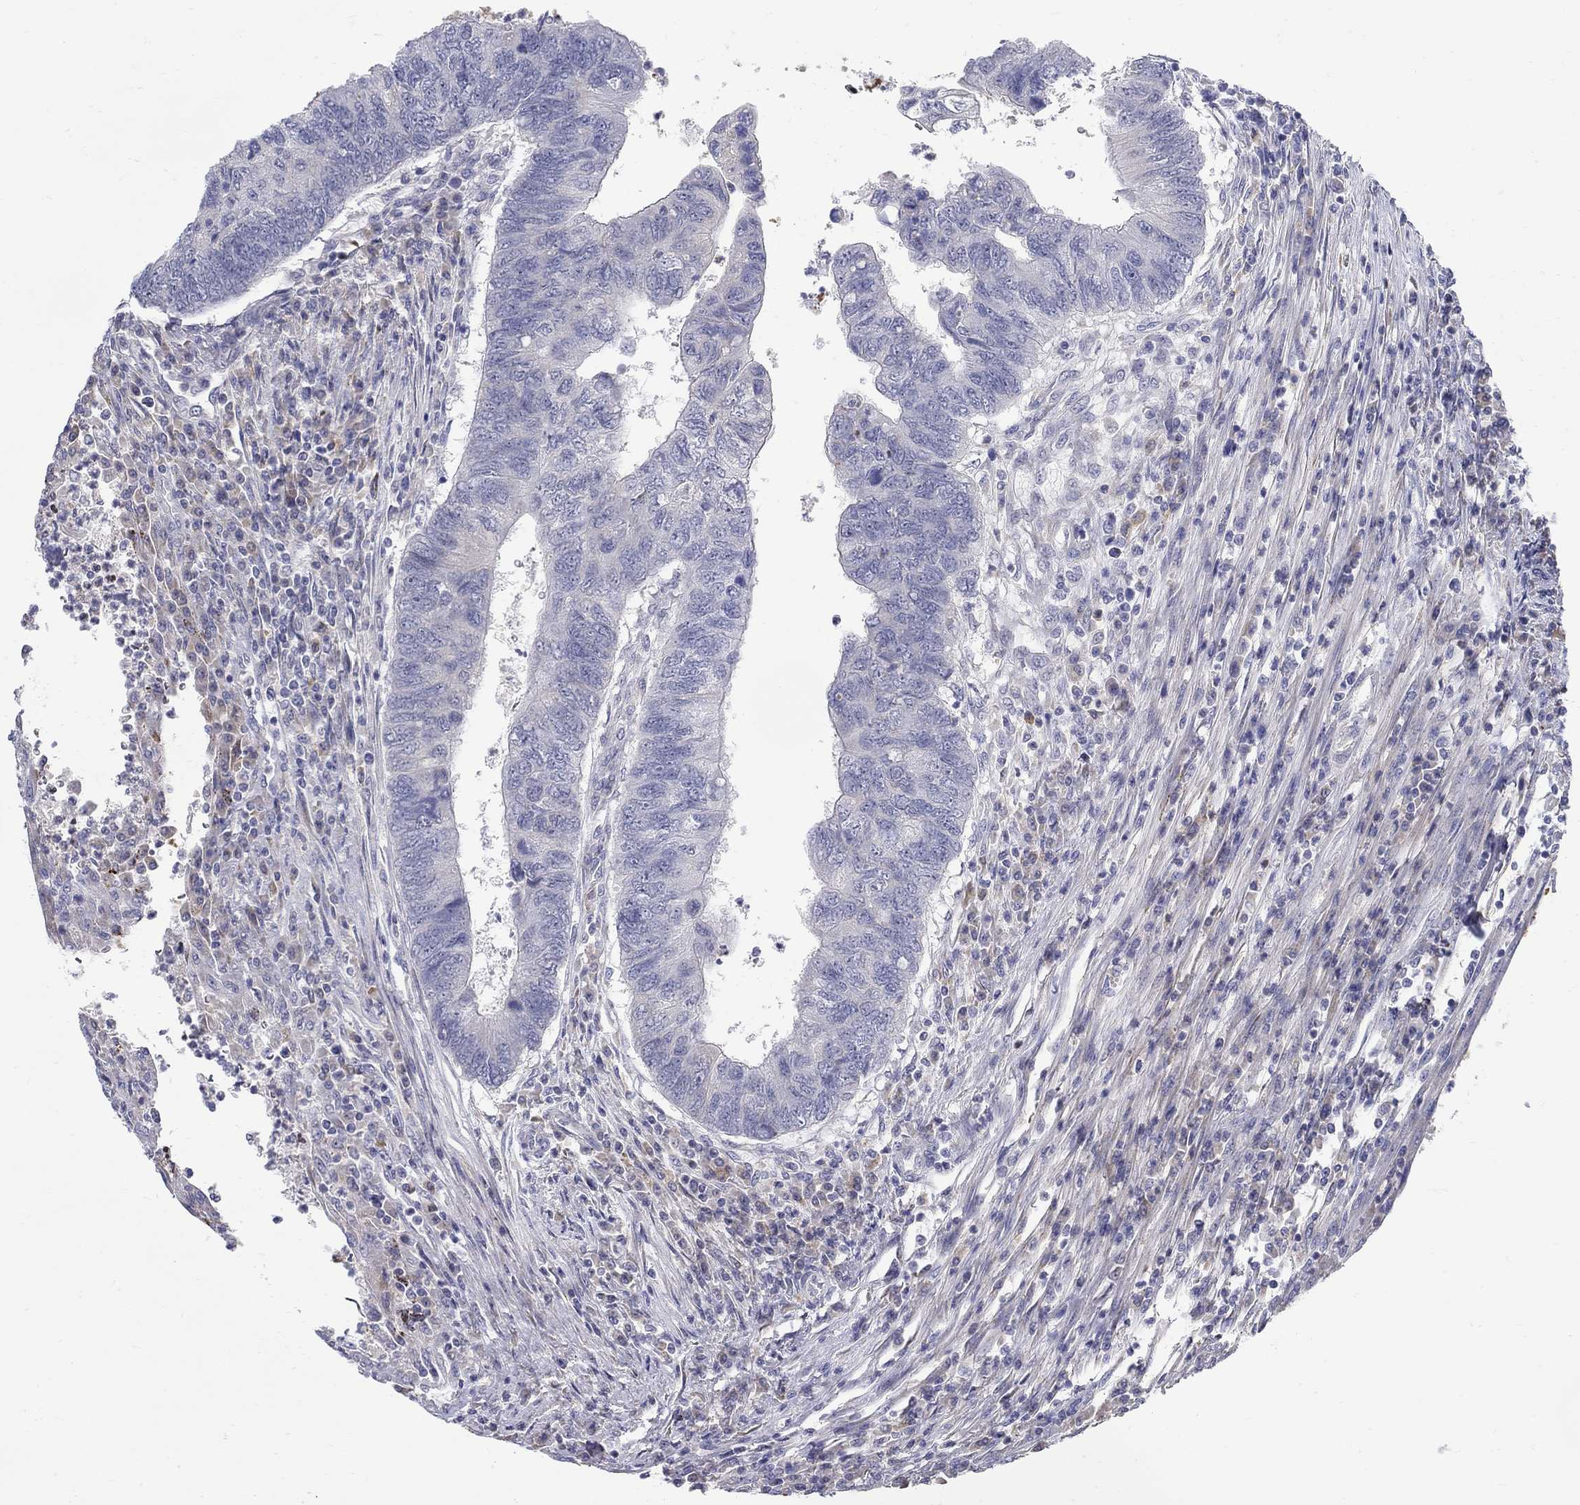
{"staining": {"intensity": "negative", "quantity": "none", "location": "none"}, "tissue": "colorectal cancer", "cell_type": "Tumor cells", "image_type": "cancer", "snomed": [{"axis": "morphology", "description": "Adenocarcinoma, NOS"}, {"axis": "topography", "description": "Colon"}], "caption": "Image shows no protein positivity in tumor cells of colorectal cancer tissue. (Stains: DAB (3,3'-diaminobenzidine) immunohistochemistry with hematoxylin counter stain, Microscopy: brightfield microscopy at high magnification).", "gene": "ABCA4", "patient": {"sex": "female", "age": 67}}